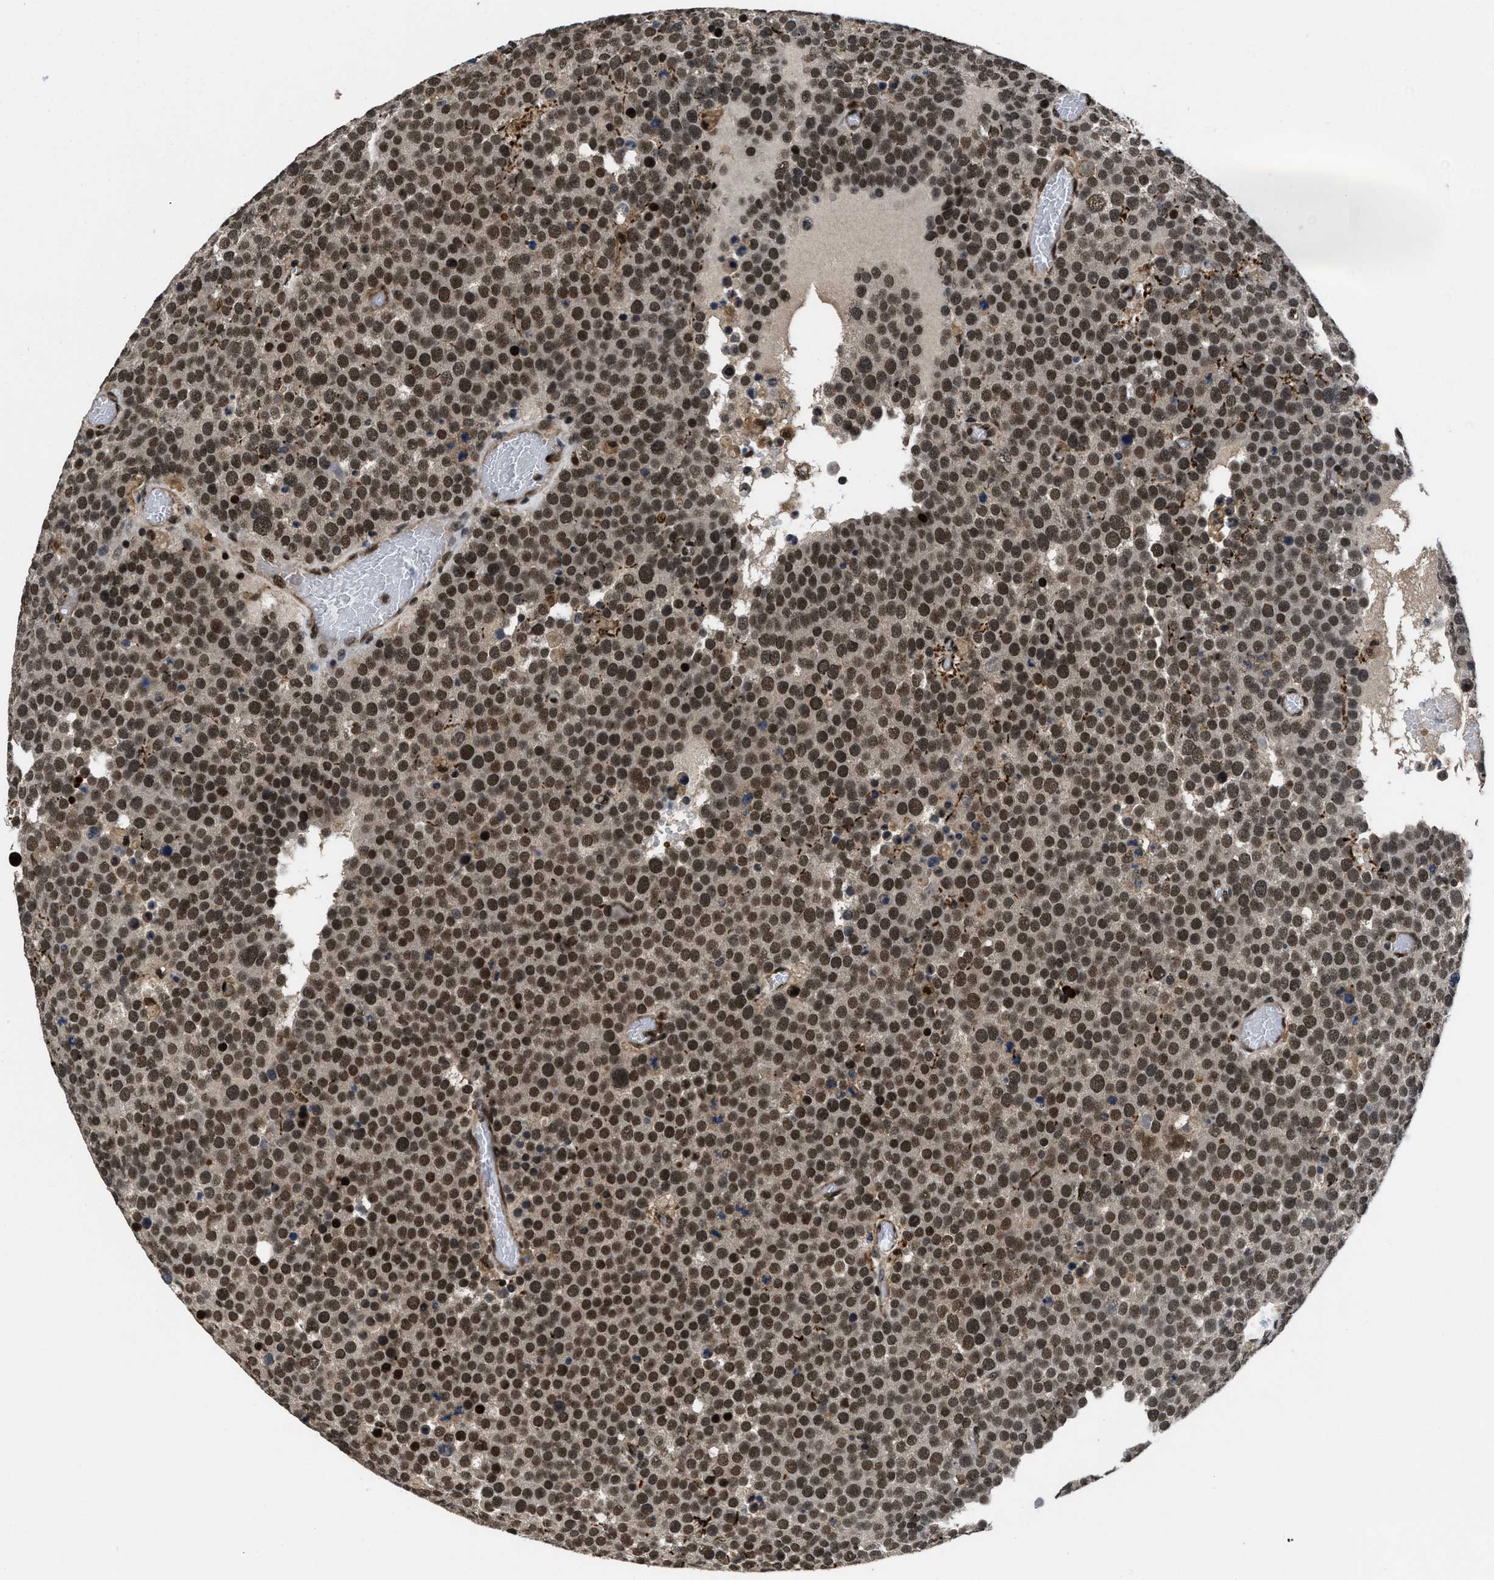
{"staining": {"intensity": "strong", "quantity": ">75%", "location": "nuclear"}, "tissue": "testis cancer", "cell_type": "Tumor cells", "image_type": "cancer", "snomed": [{"axis": "morphology", "description": "Normal tissue, NOS"}, {"axis": "morphology", "description": "Seminoma, NOS"}, {"axis": "topography", "description": "Testis"}], "caption": "Testis seminoma tissue displays strong nuclear staining in approximately >75% of tumor cells, visualized by immunohistochemistry.", "gene": "CUL4B", "patient": {"sex": "male", "age": 71}}